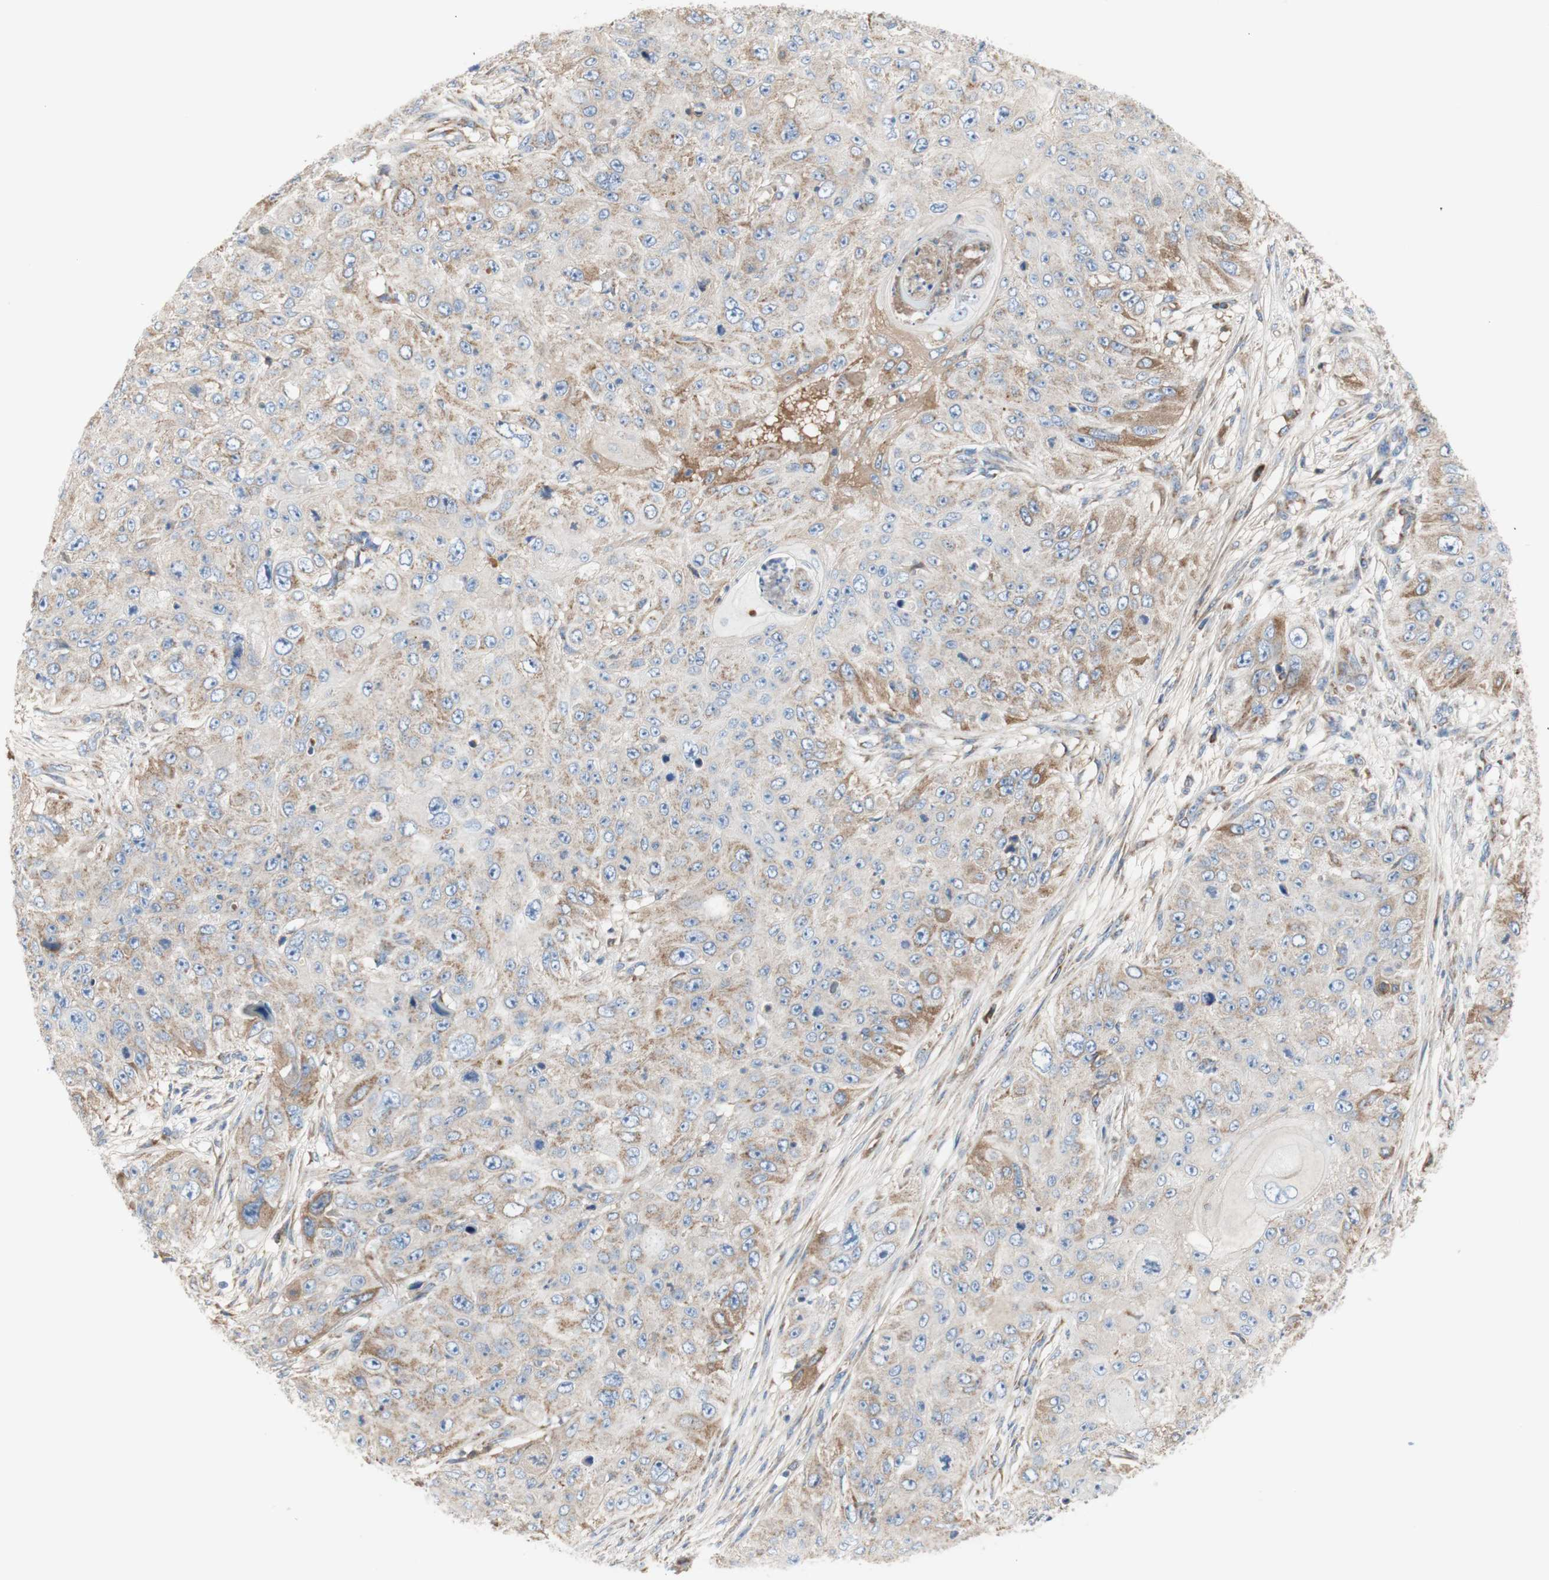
{"staining": {"intensity": "moderate", "quantity": "25%-75%", "location": "cytoplasmic/membranous"}, "tissue": "skin cancer", "cell_type": "Tumor cells", "image_type": "cancer", "snomed": [{"axis": "morphology", "description": "Squamous cell carcinoma, NOS"}, {"axis": "topography", "description": "Skin"}], "caption": "There is medium levels of moderate cytoplasmic/membranous staining in tumor cells of skin squamous cell carcinoma, as demonstrated by immunohistochemical staining (brown color).", "gene": "SDHB", "patient": {"sex": "female", "age": 80}}